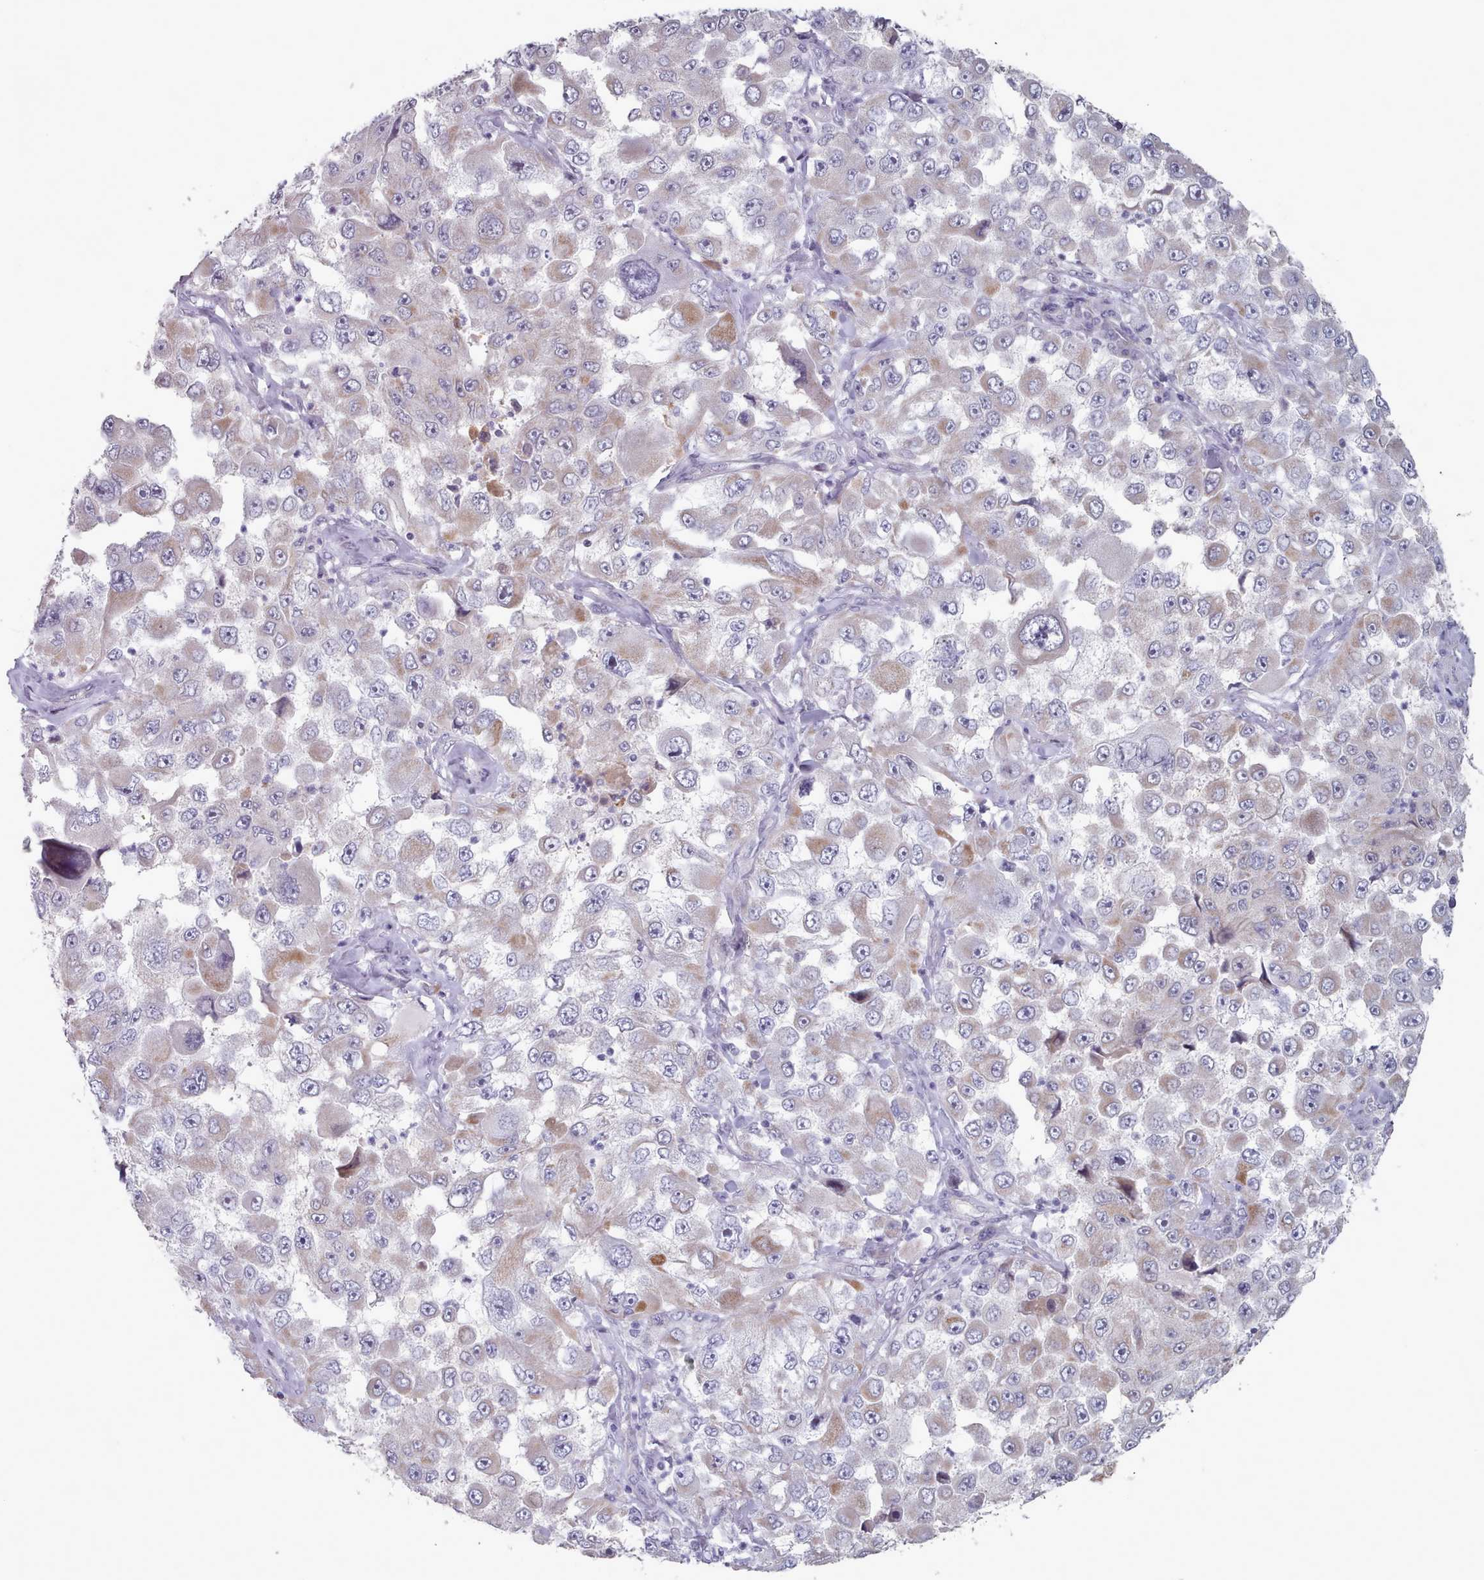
{"staining": {"intensity": "moderate", "quantity": "<25%", "location": "cytoplasmic/membranous"}, "tissue": "melanoma", "cell_type": "Tumor cells", "image_type": "cancer", "snomed": [{"axis": "morphology", "description": "Malignant melanoma, Metastatic site"}, {"axis": "topography", "description": "Lymph node"}], "caption": "Protein staining by immunohistochemistry (IHC) demonstrates moderate cytoplasmic/membranous expression in approximately <25% of tumor cells in malignant melanoma (metastatic site). (Stains: DAB in brown, nuclei in blue, Microscopy: brightfield microscopy at high magnification).", "gene": "TRARG1", "patient": {"sex": "male", "age": 62}}